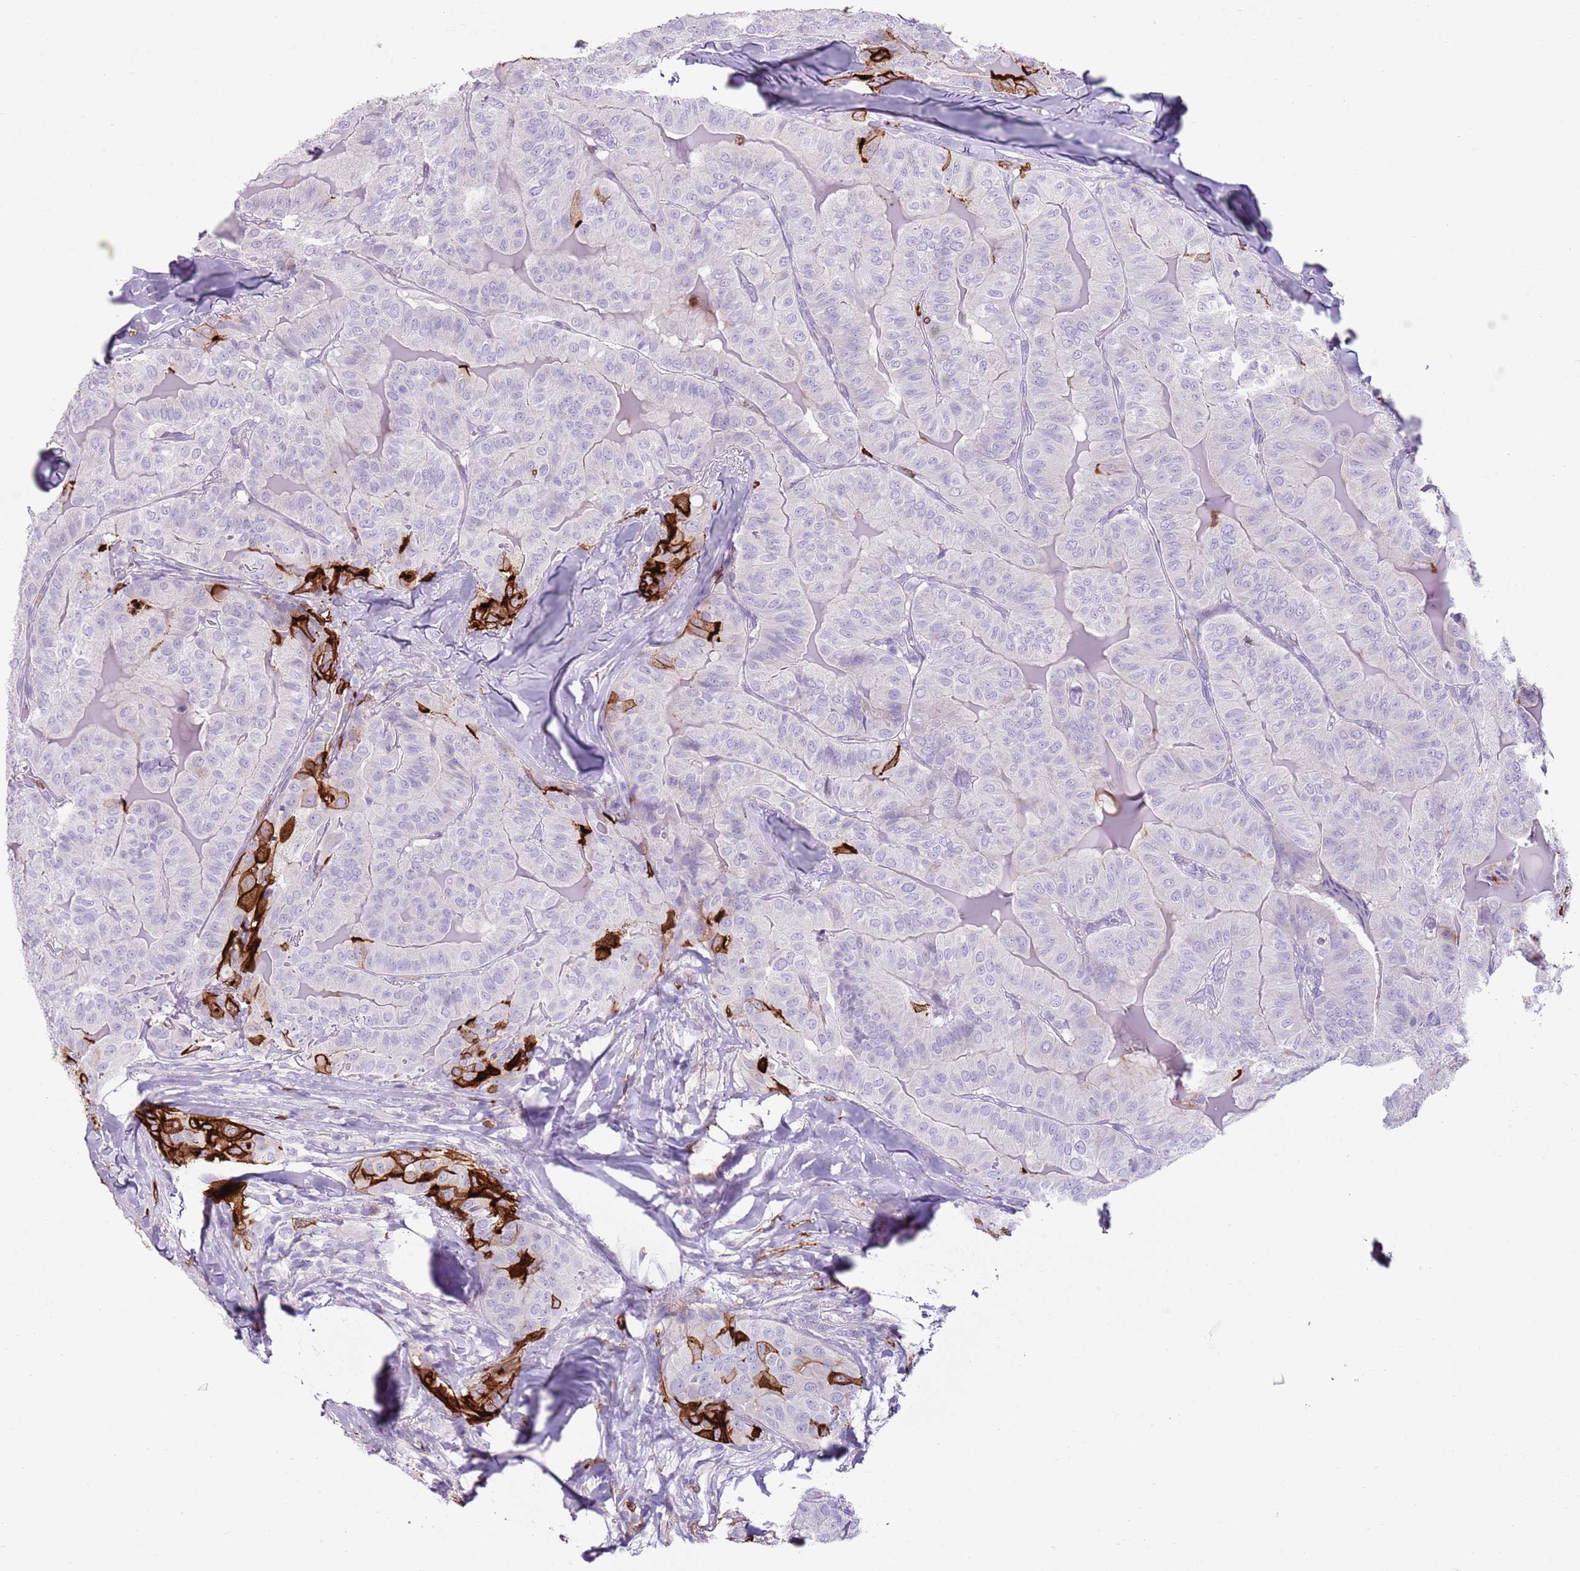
{"staining": {"intensity": "strong", "quantity": "<25%", "location": "cytoplasmic/membranous"}, "tissue": "thyroid cancer", "cell_type": "Tumor cells", "image_type": "cancer", "snomed": [{"axis": "morphology", "description": "Papillary adenocarcinoma, NOS"}, {"axis": "topography", "description": "Thyroid gland"}], "caption": "About <25% of tumor cells in human thyroid cancer (papillary adenocarcinoma) demonstrate strong cytoplasmic/membranous protein staining as visualized by brown immunohistochemical staining.", "gene": "CD177", "patient": {"sex": "female", "age": 68}}